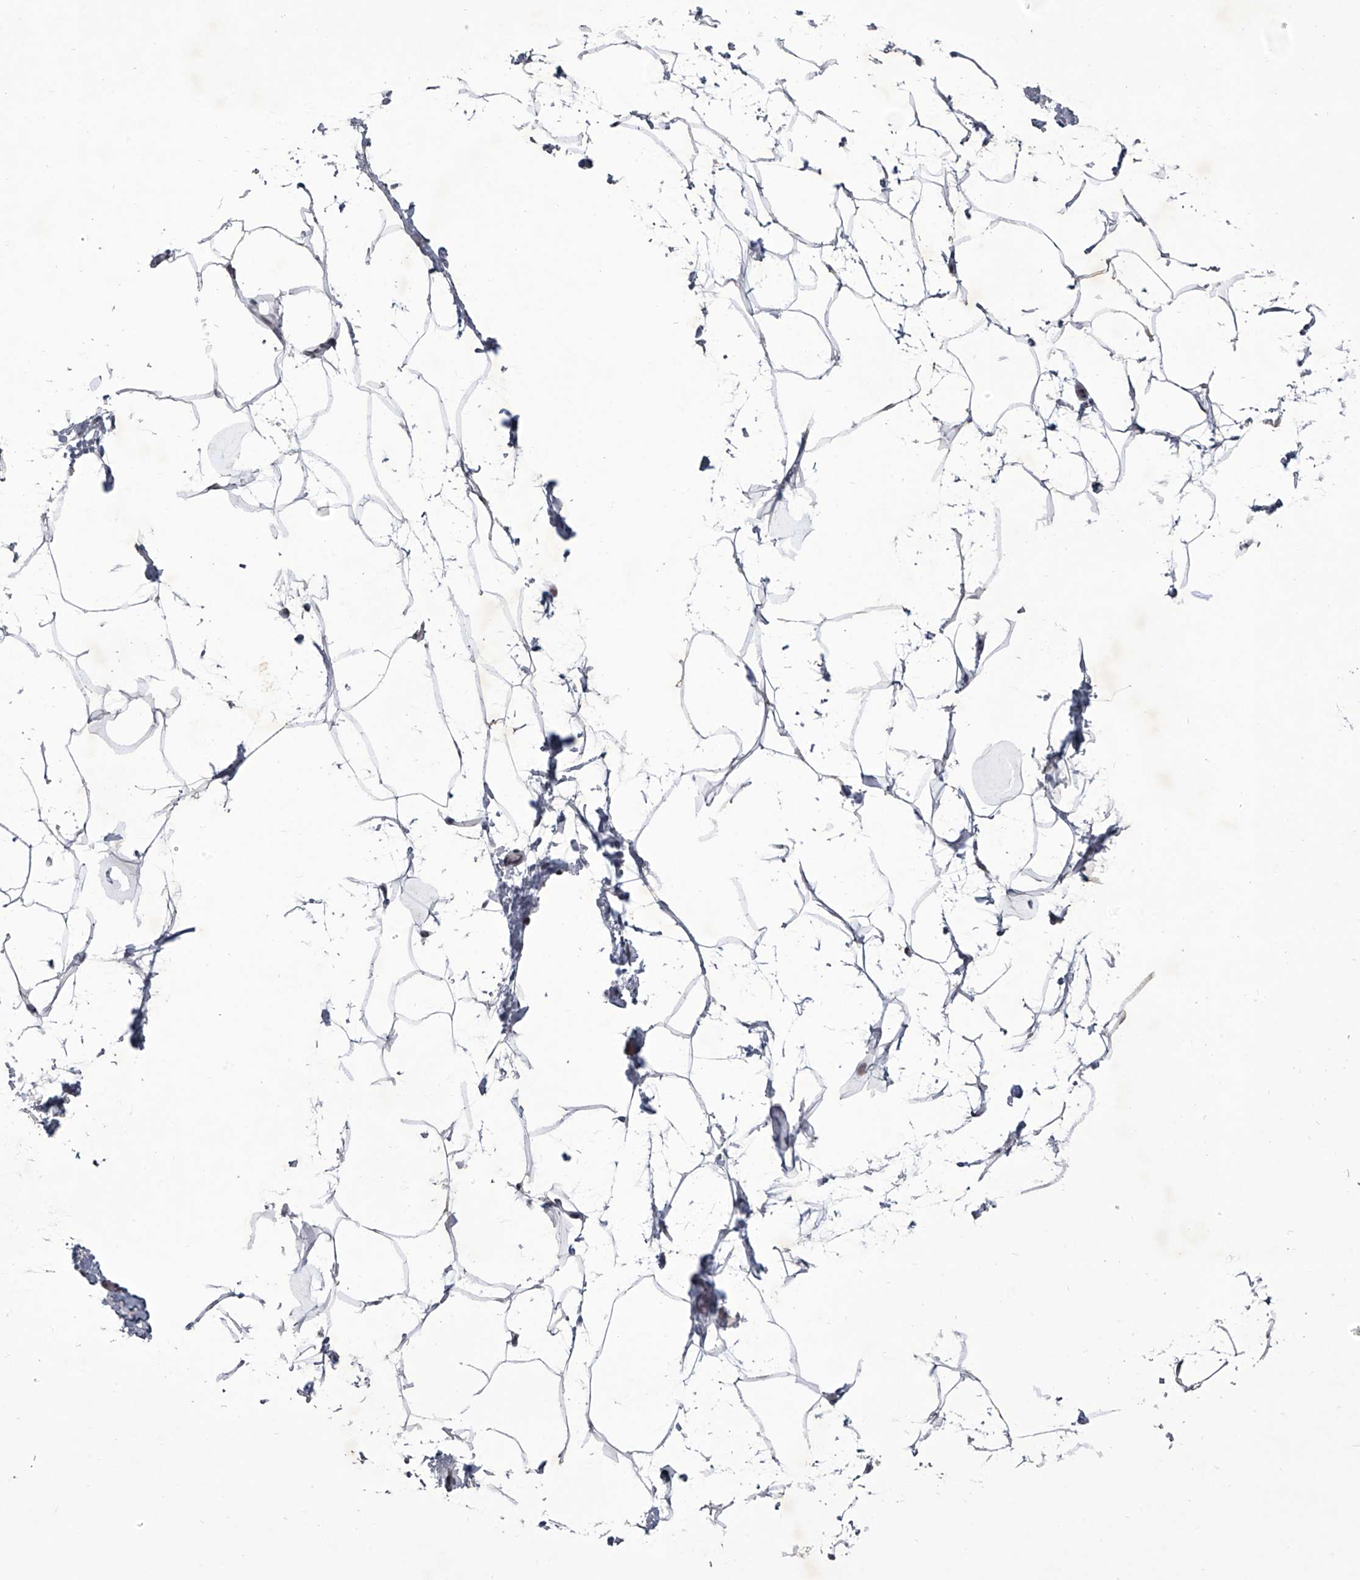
{"staining": {"intensity": "negative", "quantity": "none", "location": "none"}, "tissue": "breast", "cell_type": "Adipocytes", "image_type": "normal", "snomed": [{"axis": "morphology", "description": "Normal tissue, NOS"}, {"axis": "morphology", "description": "Lobular carcinoma"}, {"axis": "topography", "description": "Breast"}], "caption": "This is an immunohistochemistry (IHC) histopathology image of normal breast. There is no expression in adipocytes.", "gene": "MLLT1", "patient": {"sex": "female", "age": 62}}